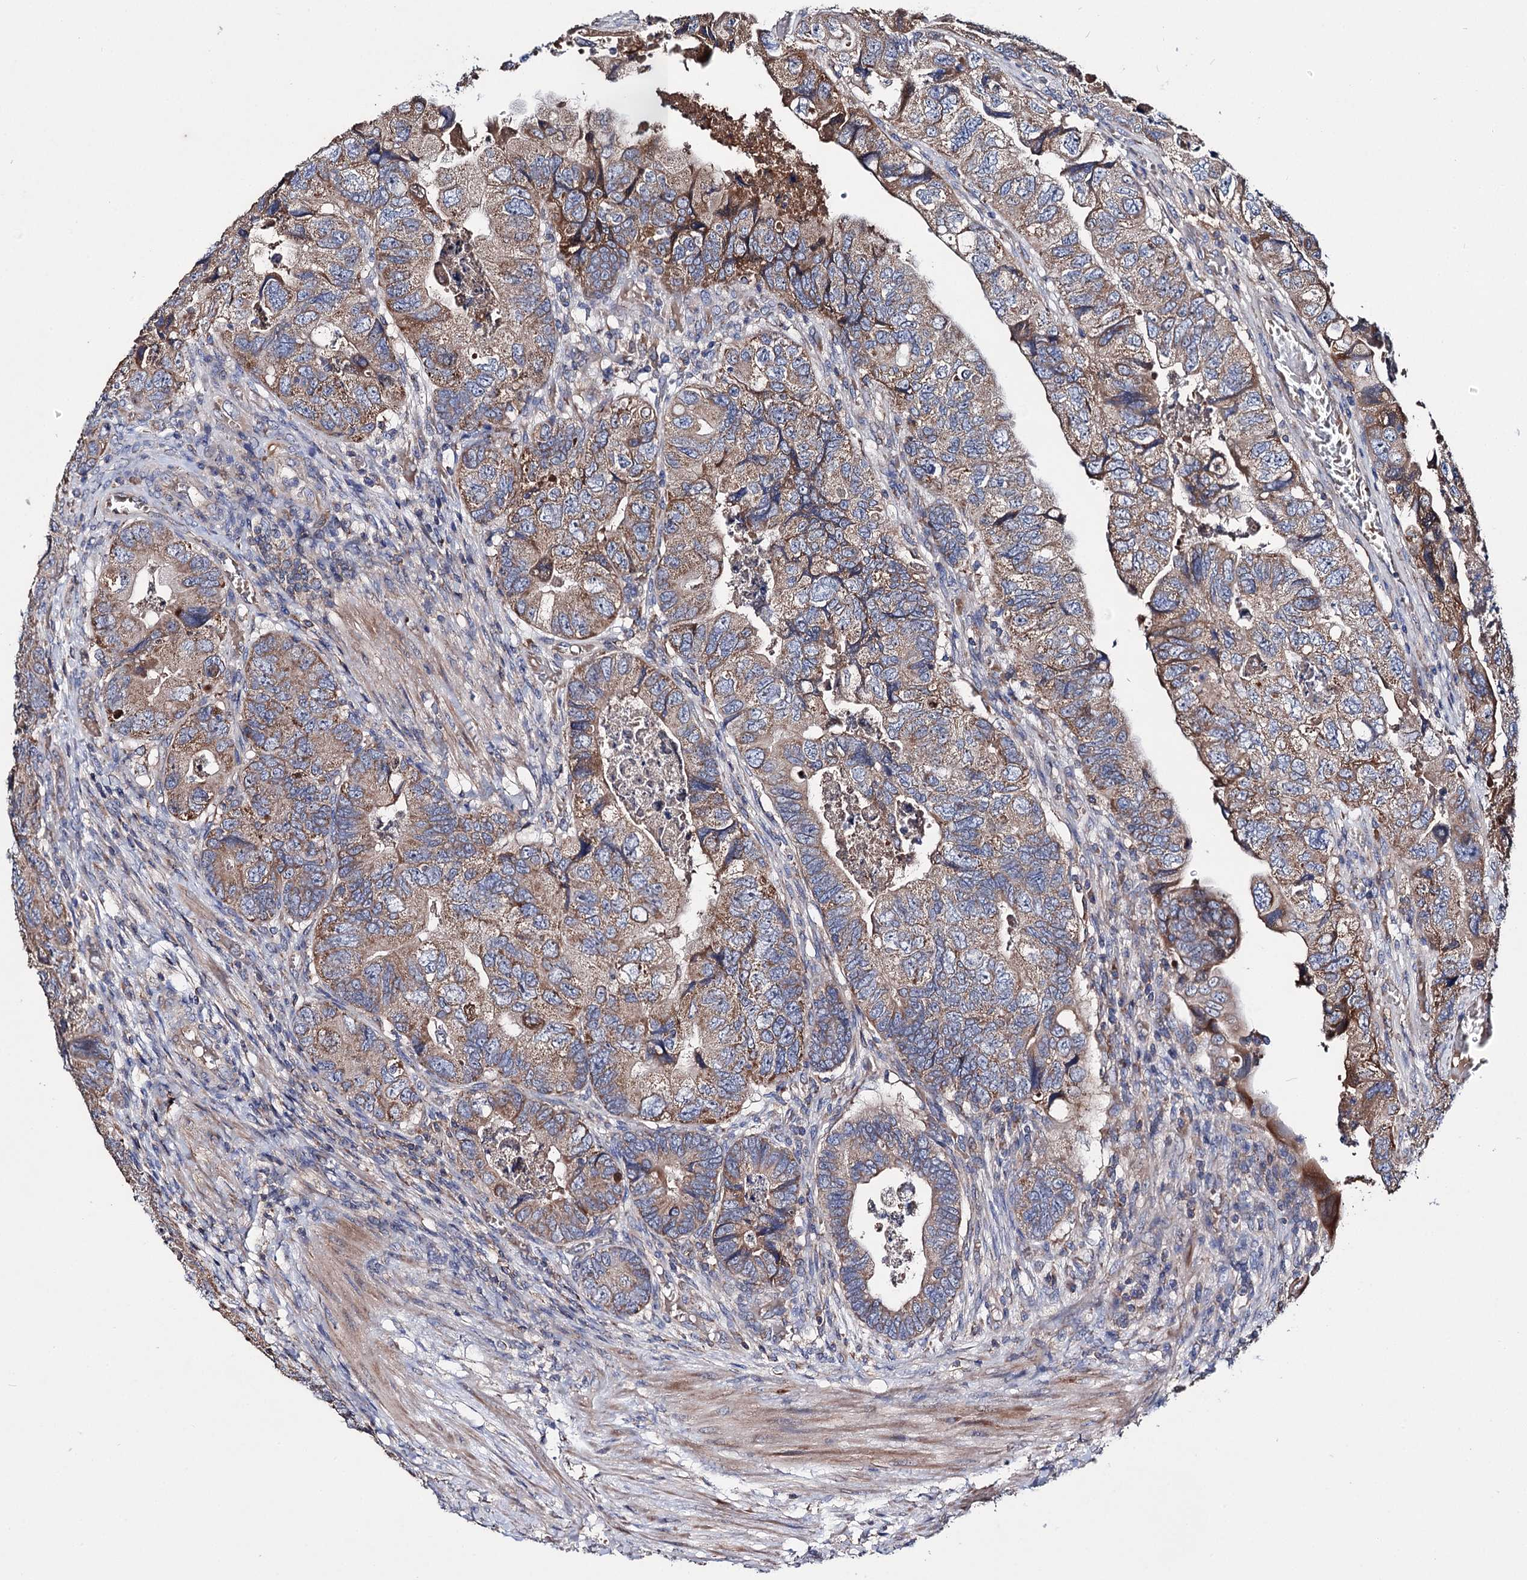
{"staining": {"intensity": "weak", "quantity": ">75%", "location": "cytoplasmic/membranous"}, "tissue": "colorectal cancer", "cell_type": "Tumor cells", "image_type": "cancer", "snomed": [{"axis": "morphology", "description": "Adenocarcinoma, NOS"}, {"axis": "topography", "description": "Rectum"}], "caption": "This micrograph exhibits immunohistochemistry (IHC) staining of adenocarcinoma (colorectal), with low weak cytoplasmic/membranous staining in about >75% of tumor cells.", "gene": "CLPB", "patient": {"sex": "male", "age": 63}}